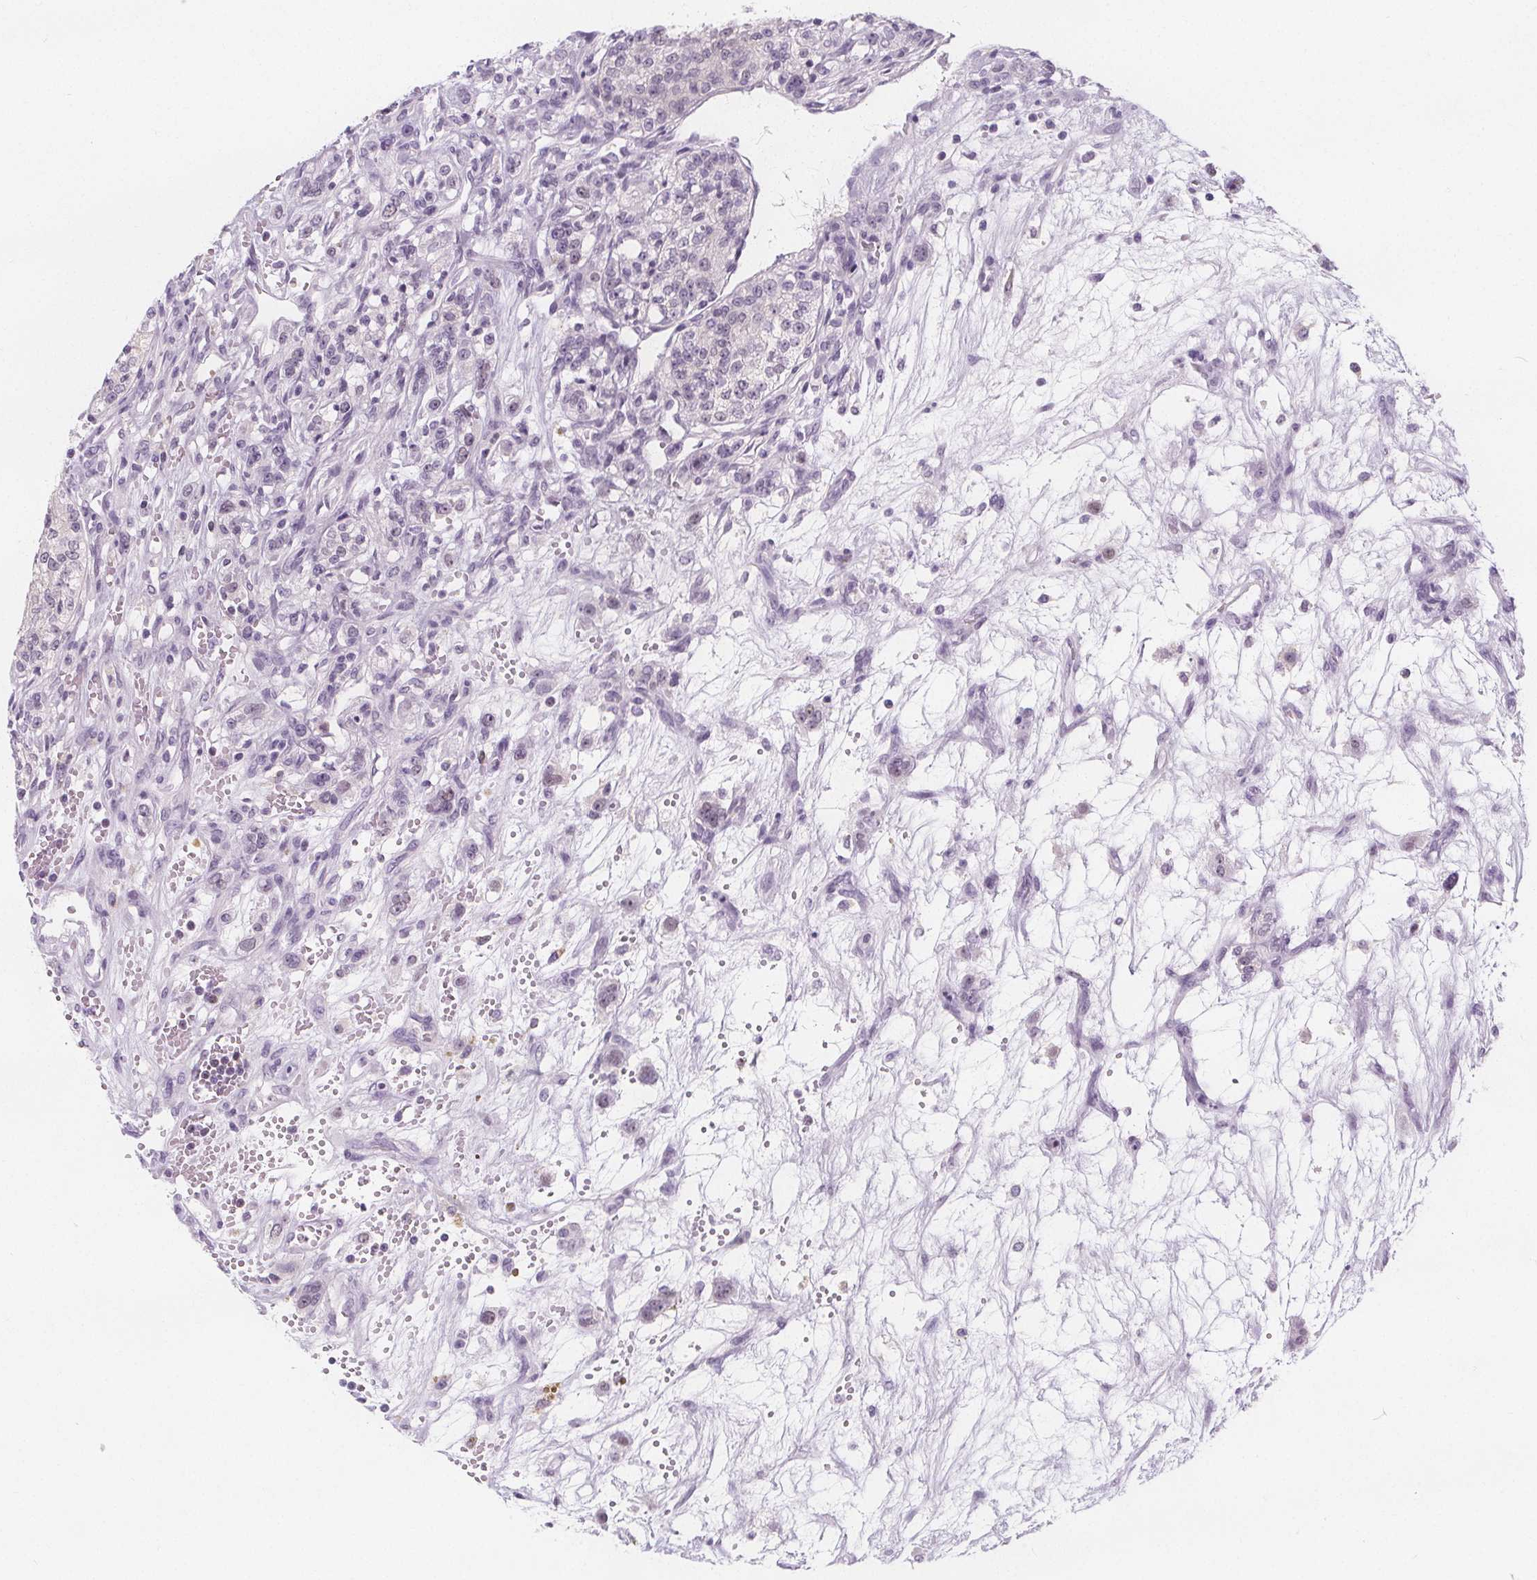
{"staining": {"intensity": "negative", "quantity": "none", "location": "none"}, "tissue": "renal cancer", "cell_type": "Tumor cells", "image_type": "cancer", "snomed": [{"axis": "morphology", "description": "Adenocarcinoma, NOS"}, {"axis": "topography", "description": "Kidney"}], "caption": "This is a image of immunohistochemistry (IHC) staining of adenocarcinoma (renal), which shows no positivity in tumor cells.", "gene": "UGP2", "patient": {"sex": "female", "age": 63}}